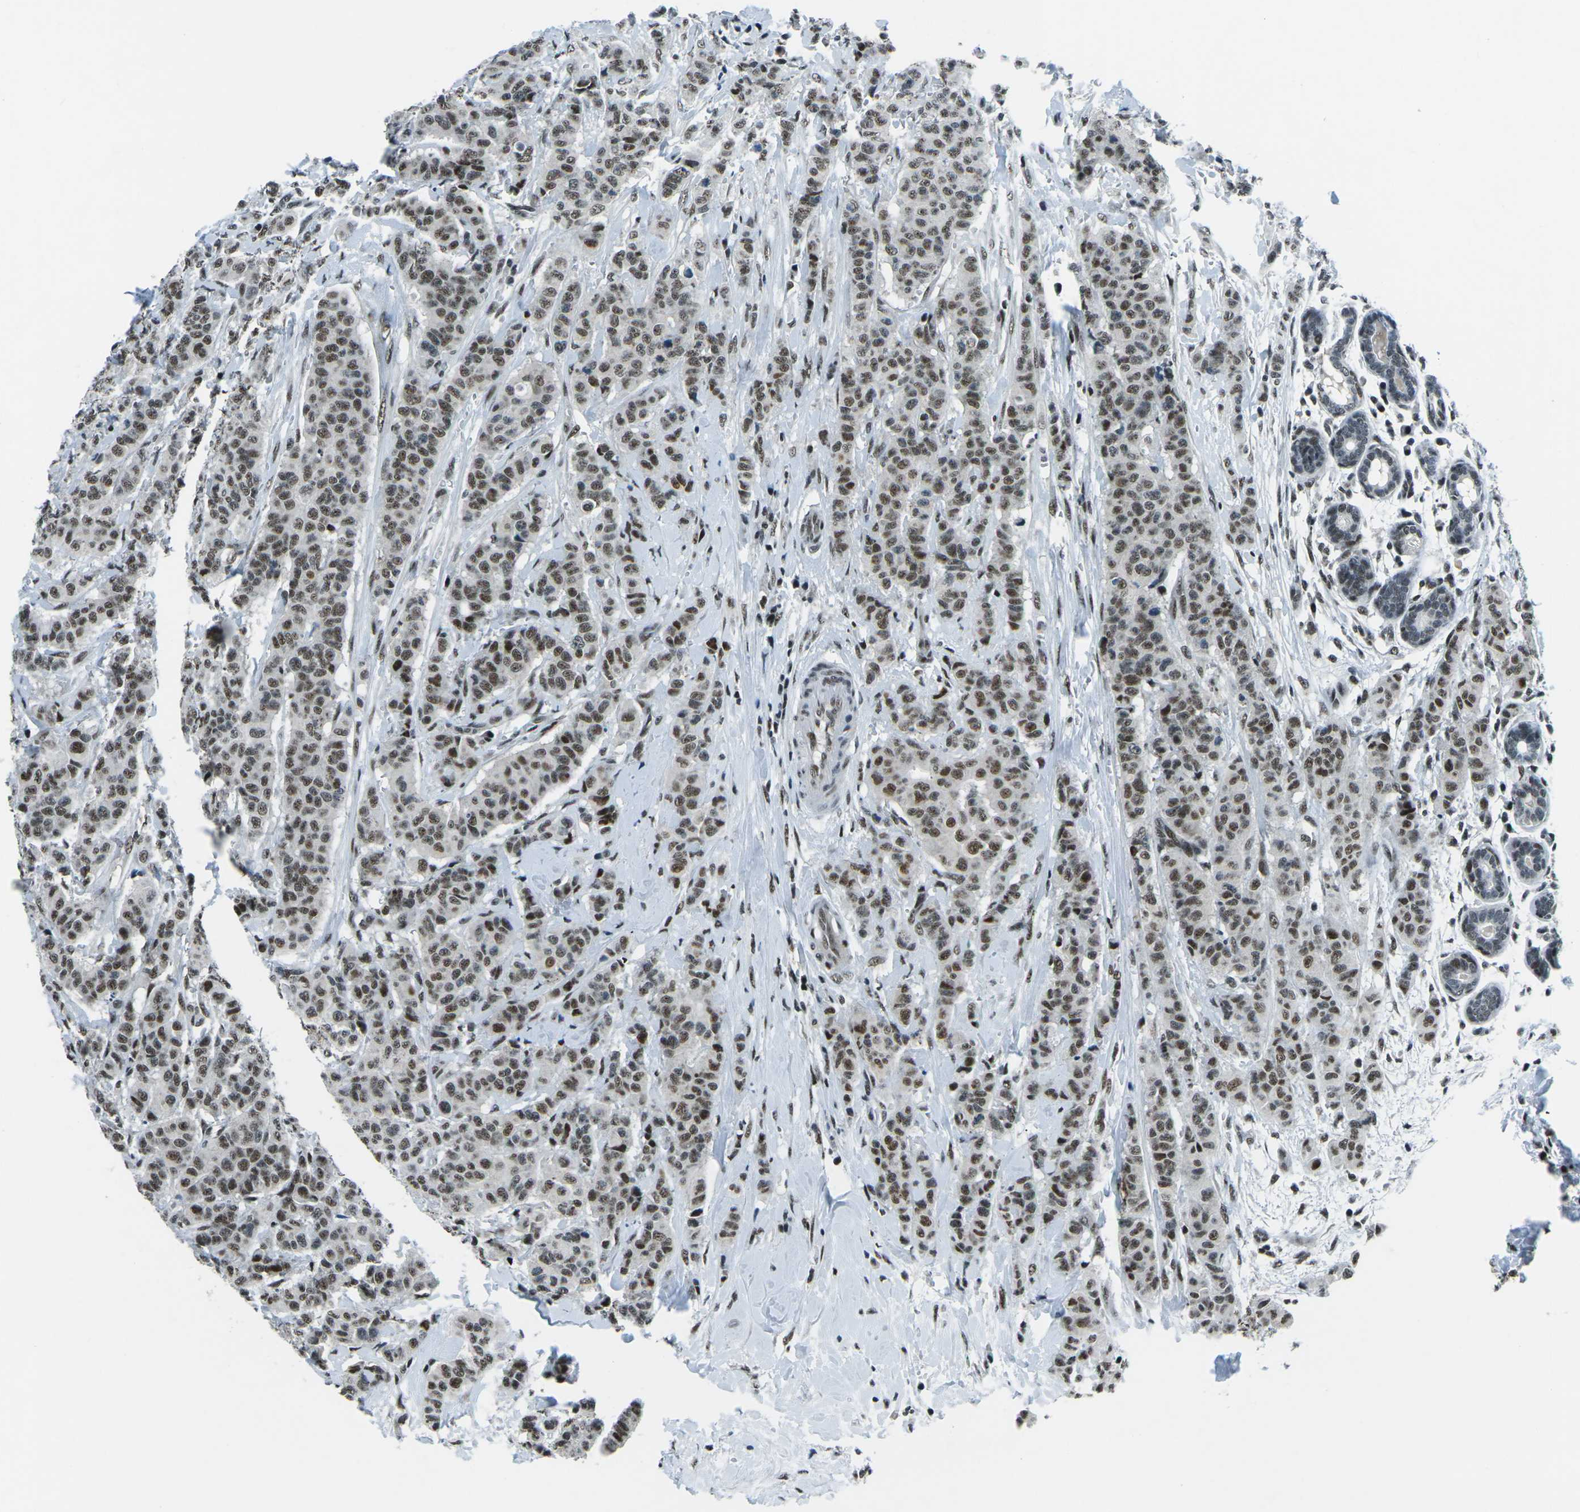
{"staining": {"intensity": "moderate", "quantity": ">75%", "location": "nuclear"}, "tissue": "breast cancer", "cell_type": "Tumor cells", "image_type": "cancer", "snomed": [{"axis": "morphology", "description": "Normal tissue, NOS"}, {"axis": "morphology", "description": "Duct carcinoma"}, {"axis": "topography", "description": "Breast"}], "caption": "Immunohistochemistry staining of breast cancer (infiltrating ductal carcinoma), which reveals medium levels of moderate nuclear expression in about >75% of tumor cells indicating moderate nuclear protein positivity. The staining was performed using DAB (brown) for protein detection and nuclei were counterstained in hematoxylin (blue).", "gene": "RBL2", "patient": {"sex": "female", "age": 40}}